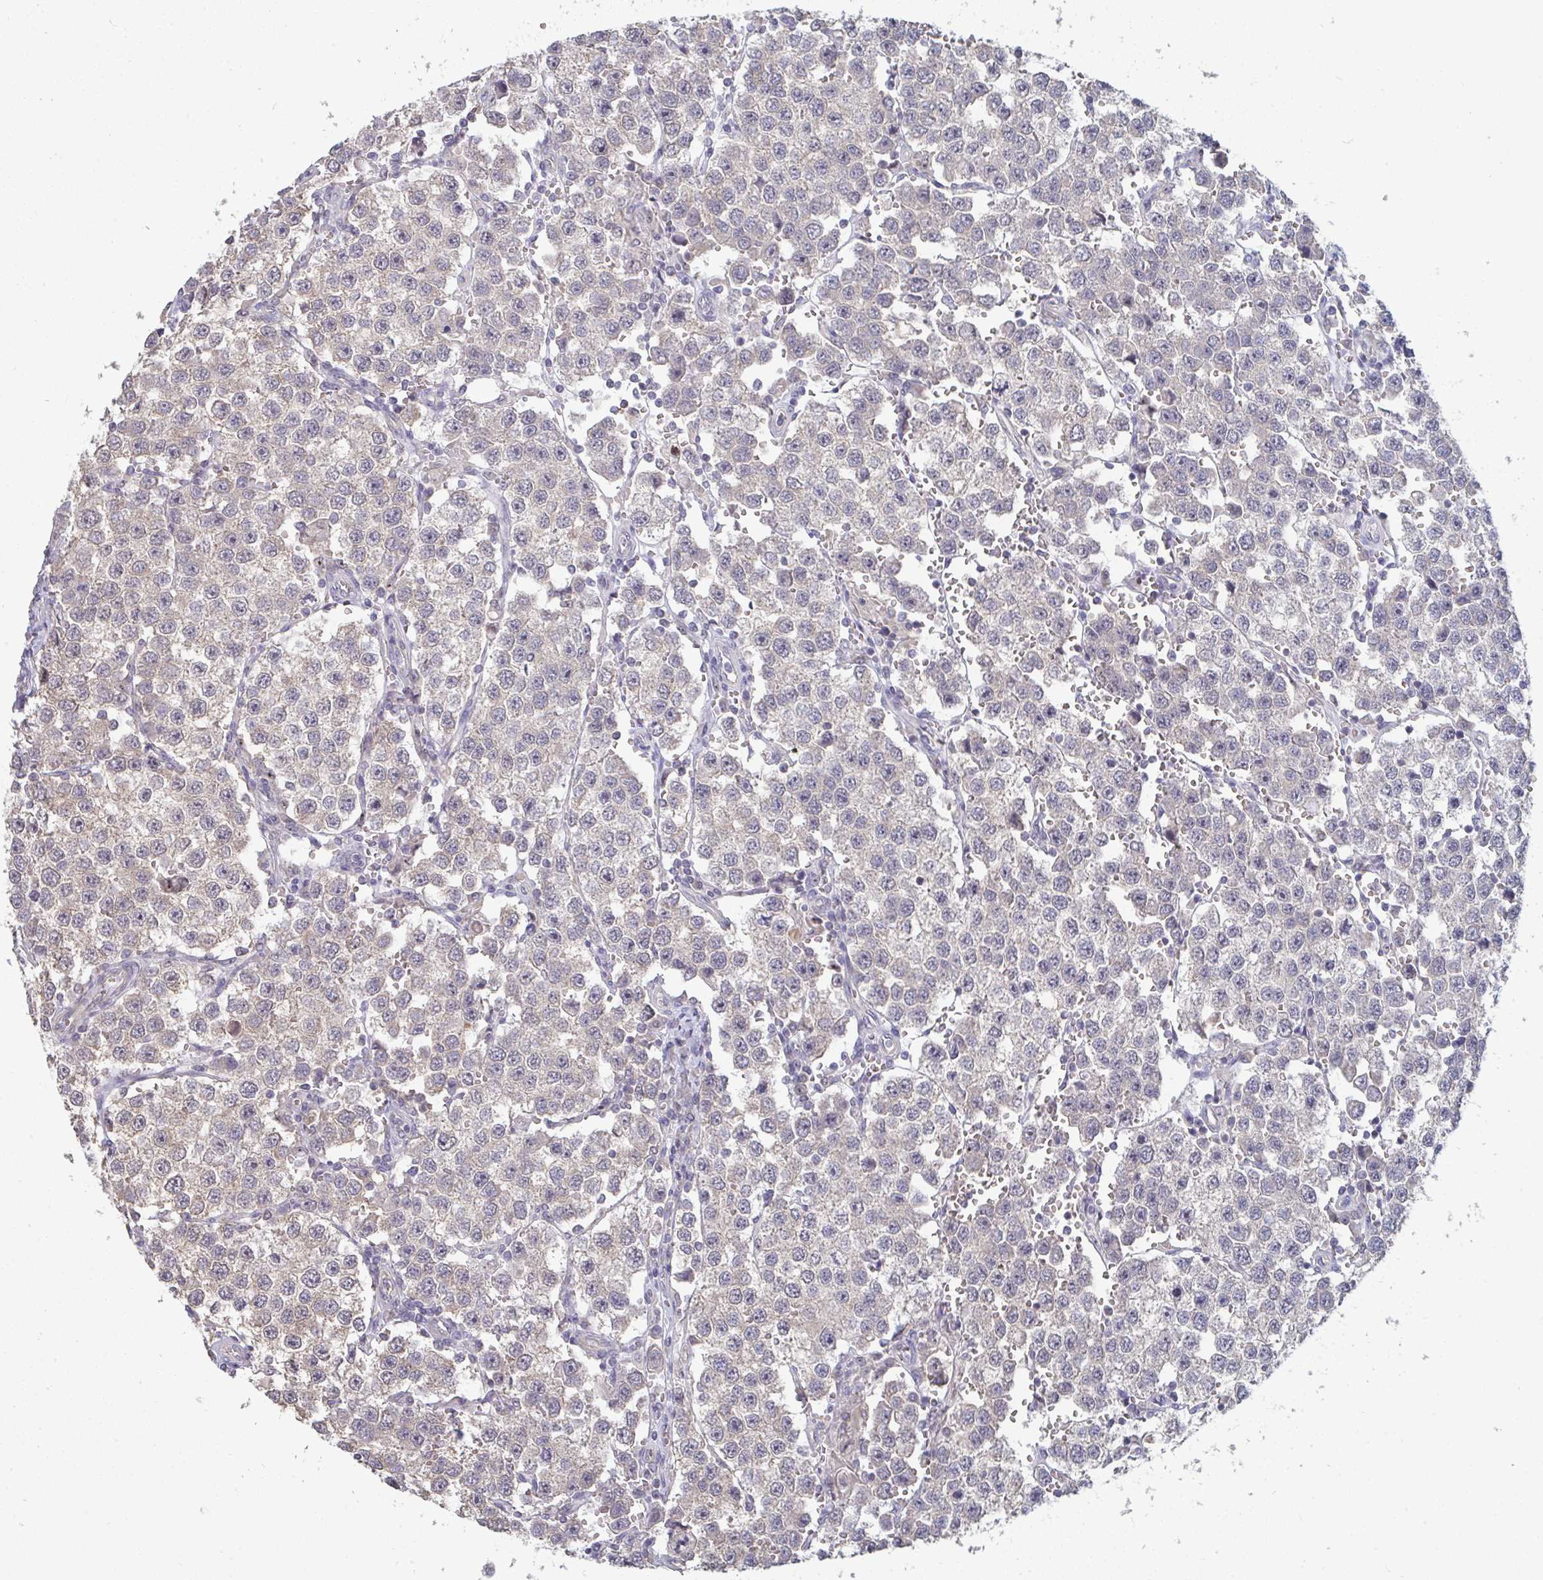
{"staining": {"intensity": "weak", "quantity": "25%-75%", "location": "cytoplasmic/membranous"}, "tissue": "testis cancer", "cell_type": "Tumor cells", "image_type": "cancer", "snomed": [{"axis": "morphology", "description": "Seminoma, NOS"}, {"axis": "topography", "description": "Testis"}], "caption": "Tumor cells reveal low levels of weak cytoplasmic/membranous expression in about 25%-75% of cells in seminoma (testis).", "gene": "LIX1", "patient": {"sex": "male", "age": 37}}